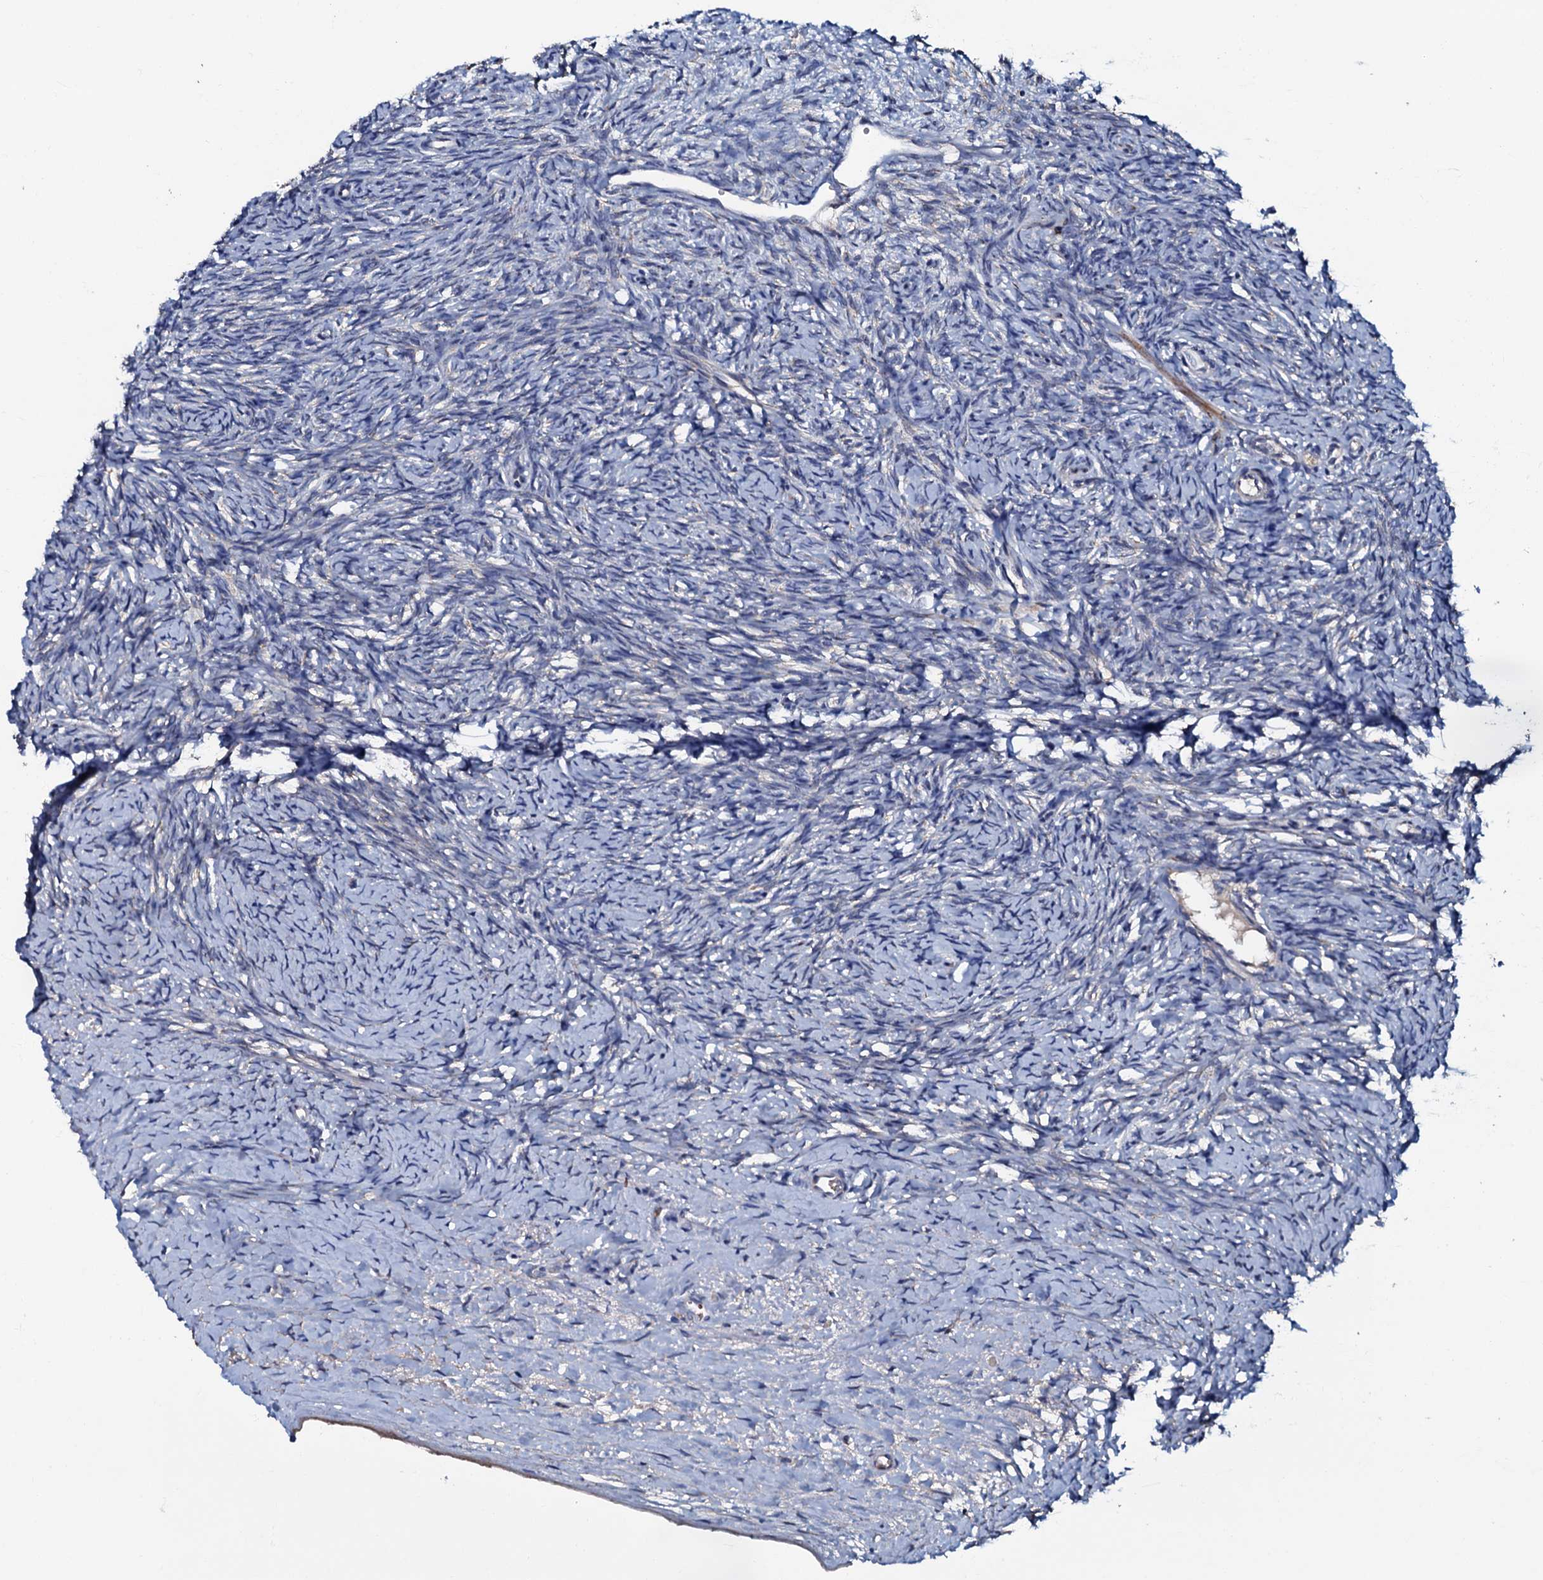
{"staining": {"intensity": "negative", "quantity": "none", "location": "none"}, "tissue": "ovary", "cell_type": "Ovarian stroma cells", "image_type": "normal", "snomed": [{"axis": "morphology", "description": "Normal tissue, NOS"}, {"axis": "morphology", "description": "Developmental malformation"}, {"axis": "topography", "description": "Ovary"}], "caption": "Immunohistochemistry photomicrograph of unremarkable human ovary stained for a protein (brown), which exhibits no positivity in ovarian stroma cells.", "gene": "CPNE2", "patient": {"sex": "female", "age": 39}}